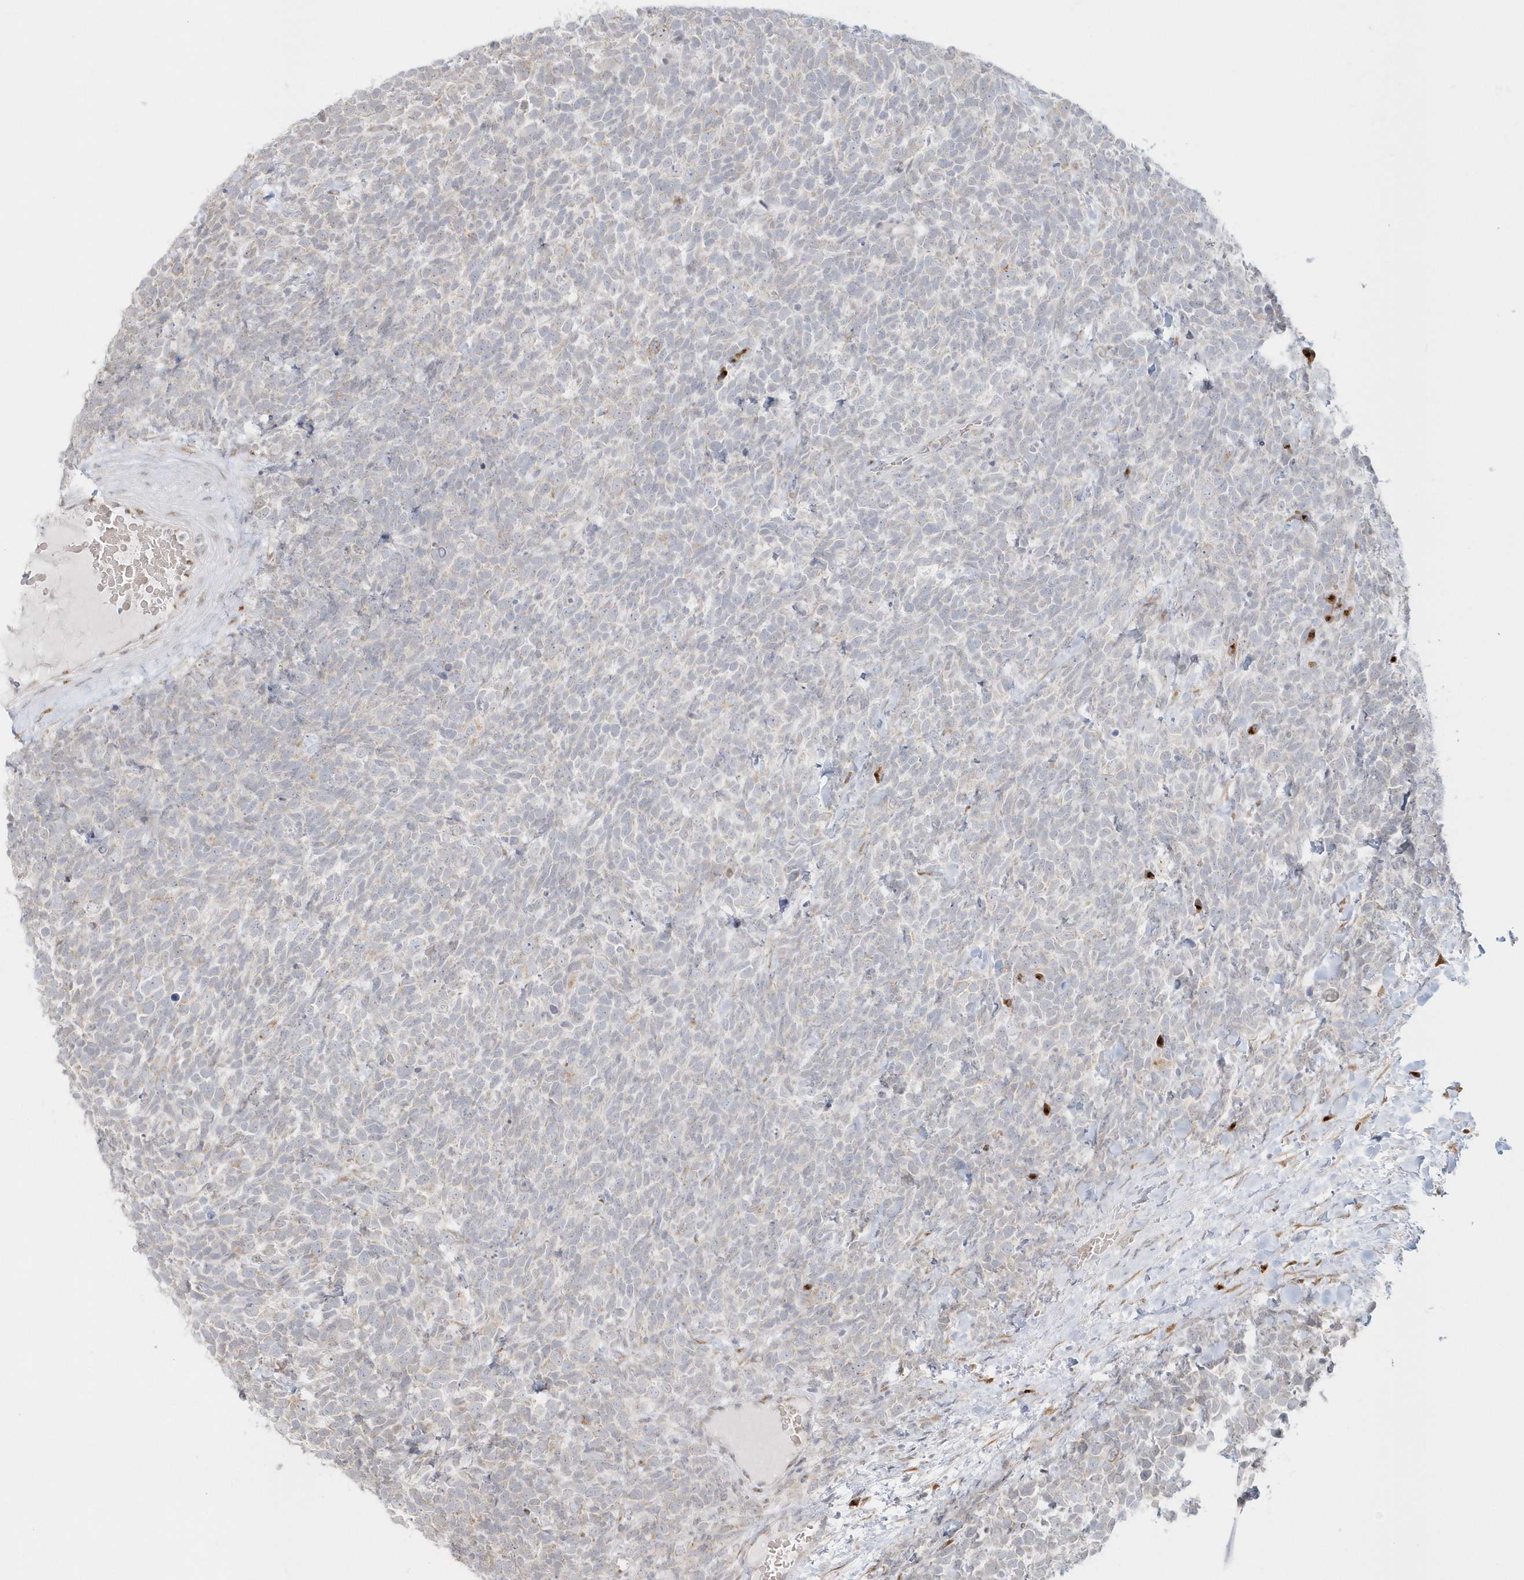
{"staining": {"intensity": "negative", "quantity": "none", "location": "none"}, "tissue": "urothelial cancer", "cell_type": "Tumor cells", "image_type": "cancer", "snomed": [{"axis": "morphology", "description": "Urothelial carcinoma, High grade"}, {"axis": "topography", "description": "Urinary bladder"}], "caption": "This is an immunohistochemistry photomicrograph of human high-grade urothelial carcinoma. There is no positivity in tumor cells.", "gene": "DHFR", "patient": {"sex": "female", "age": 82}}